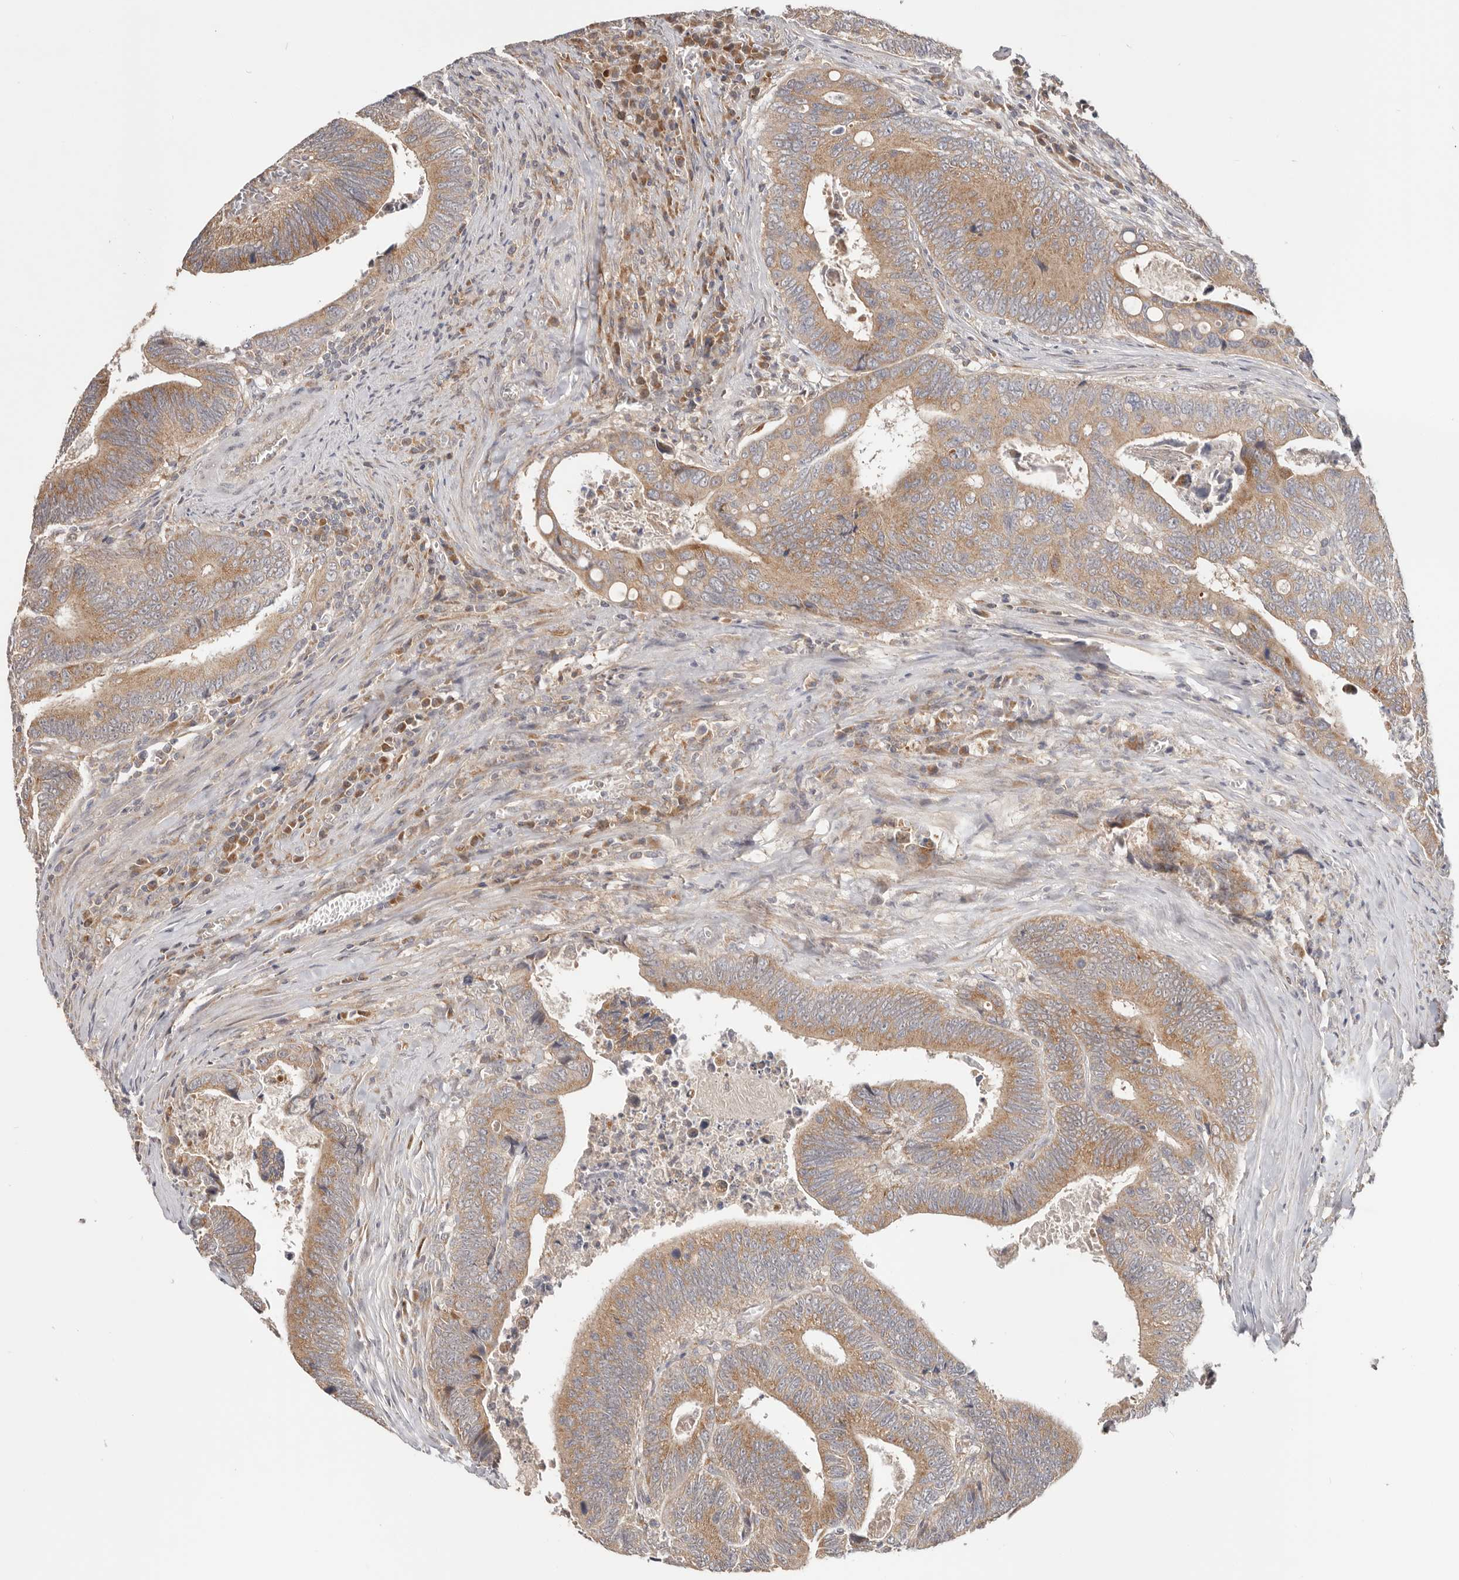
{"staining": {"intensity": "moderate", "quantity": ">75%", "location": "cytoplasmic/membranous"}, "tissue": "colorectal cancer", "cell_type": "Tumor cells", "image_type": "cancer", "snomed": [{"axis": "morphology", "description": "Inflammation, NOS"}, {"axis": "morphology", "description": "Adenocarcinoma, NOS"}, {"axis": "topography", "description": "Colon"}], "caption": "Immunohistochemistry histopathology image of neoplastic tissue: colorectal adenocarcinoma stained using immunohistochemistry (IHC) demonstrates medium levels of moderate protein expression localized specifically in the cytoplasmic/membranous of tumor cells, appearing as a cytoplasmic/membranous brown color.", "gene": "LRP6", "patient": {"sex": "male", "age": 72}}